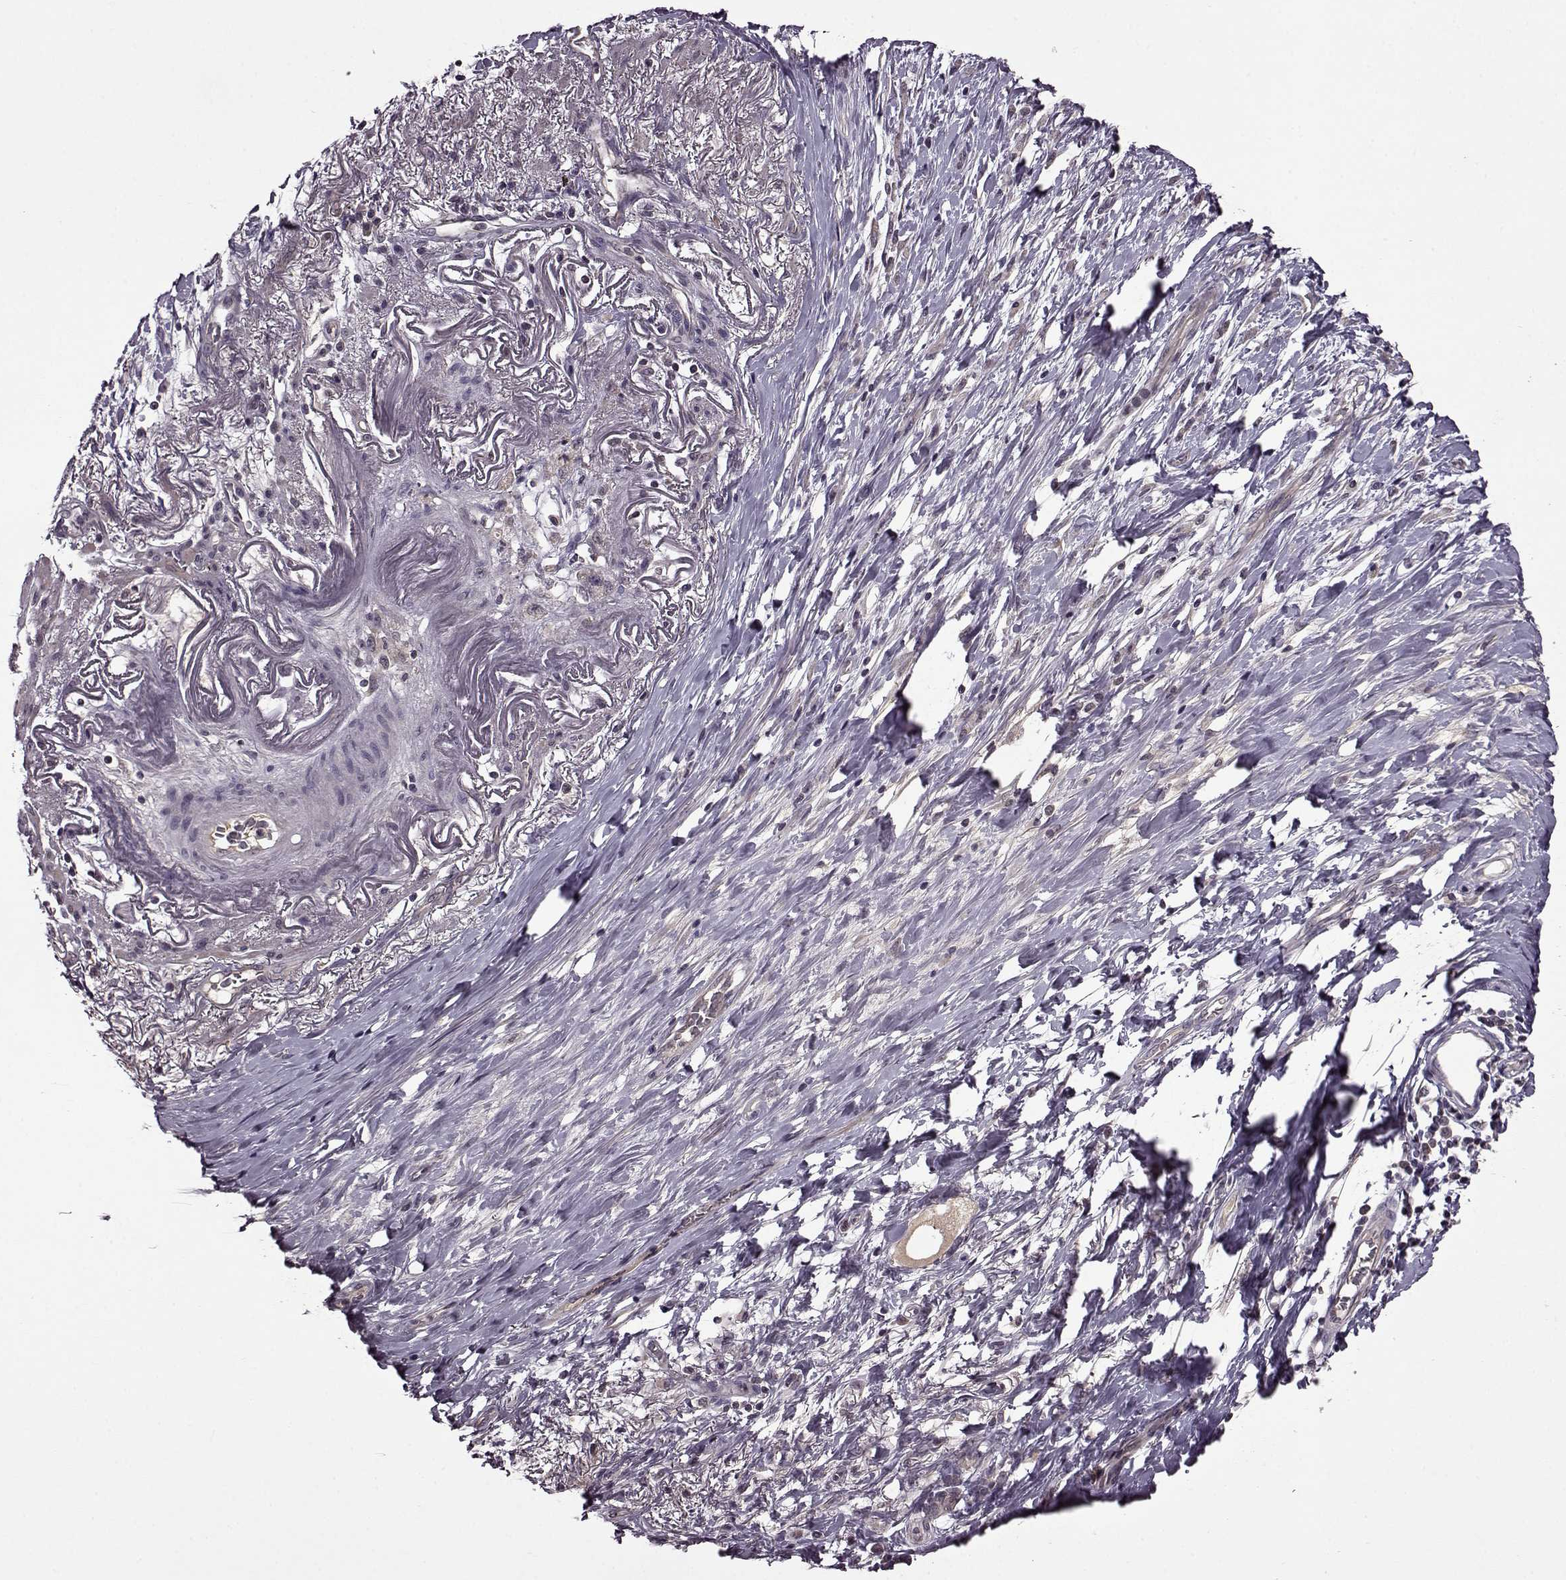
{"staining": {"intensity": "negative", "quantity": "none", "location": "none"}, "tissue": "stomach cancer", "cell_type": "Tumor cells", "image_type": "cancer", "snomed": [{"axis": "morphology", "description": "Adenocarcinoma, NOS"}, {"axis": "topography", "description": "Stomach"}], "caption": "This is a photomicrograph of IHC staining of stomach cancer (adenocarcinoma), which shows no expression in tumor cells. (Stains: DAB (3,3'-diaminobenzidine) IHC with hematoxylin counter stain, Microscopy: brightfield microscopy at high magnification).", "gene": "MAIP1", "patient": {"sex": "female", "age": 84}}